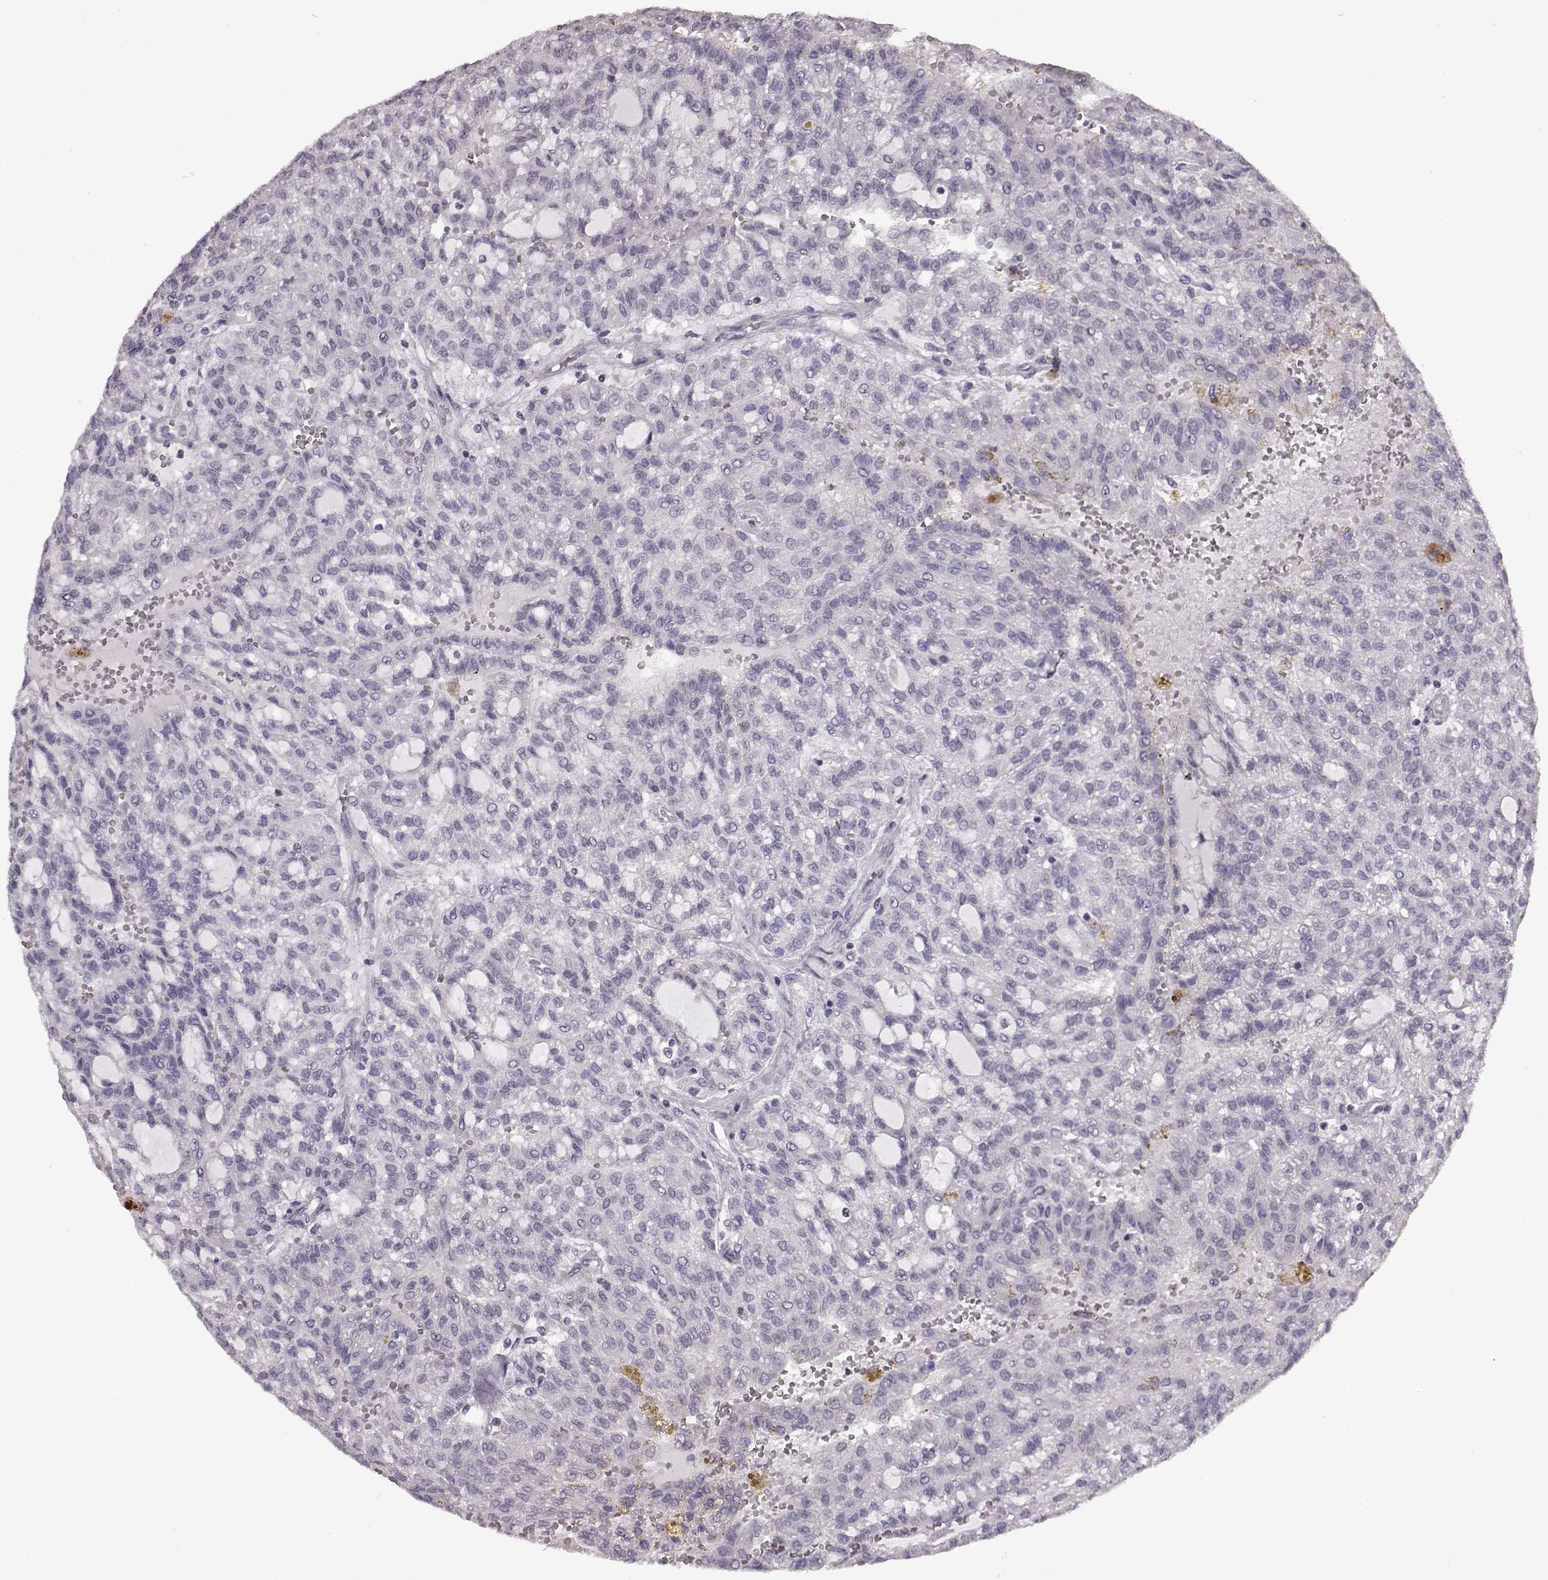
{"staining": {"intensity": "negative", "quantity": "none", "location": "none"}, "tissue": "renal cancer", "cell_type": "Tumor cells", "image_type": "cancer", "snomed": [{"axis": "morphology", "description": "Adenocarcinoma, NOS"}, {"axis": "topography", "description": "Kidney"}], "caption": "The image exhibits no significant positivity in tumor cells of renal cancer.", "gene": "RP1L1", "patient": {"sex": "male", "age": 63}}